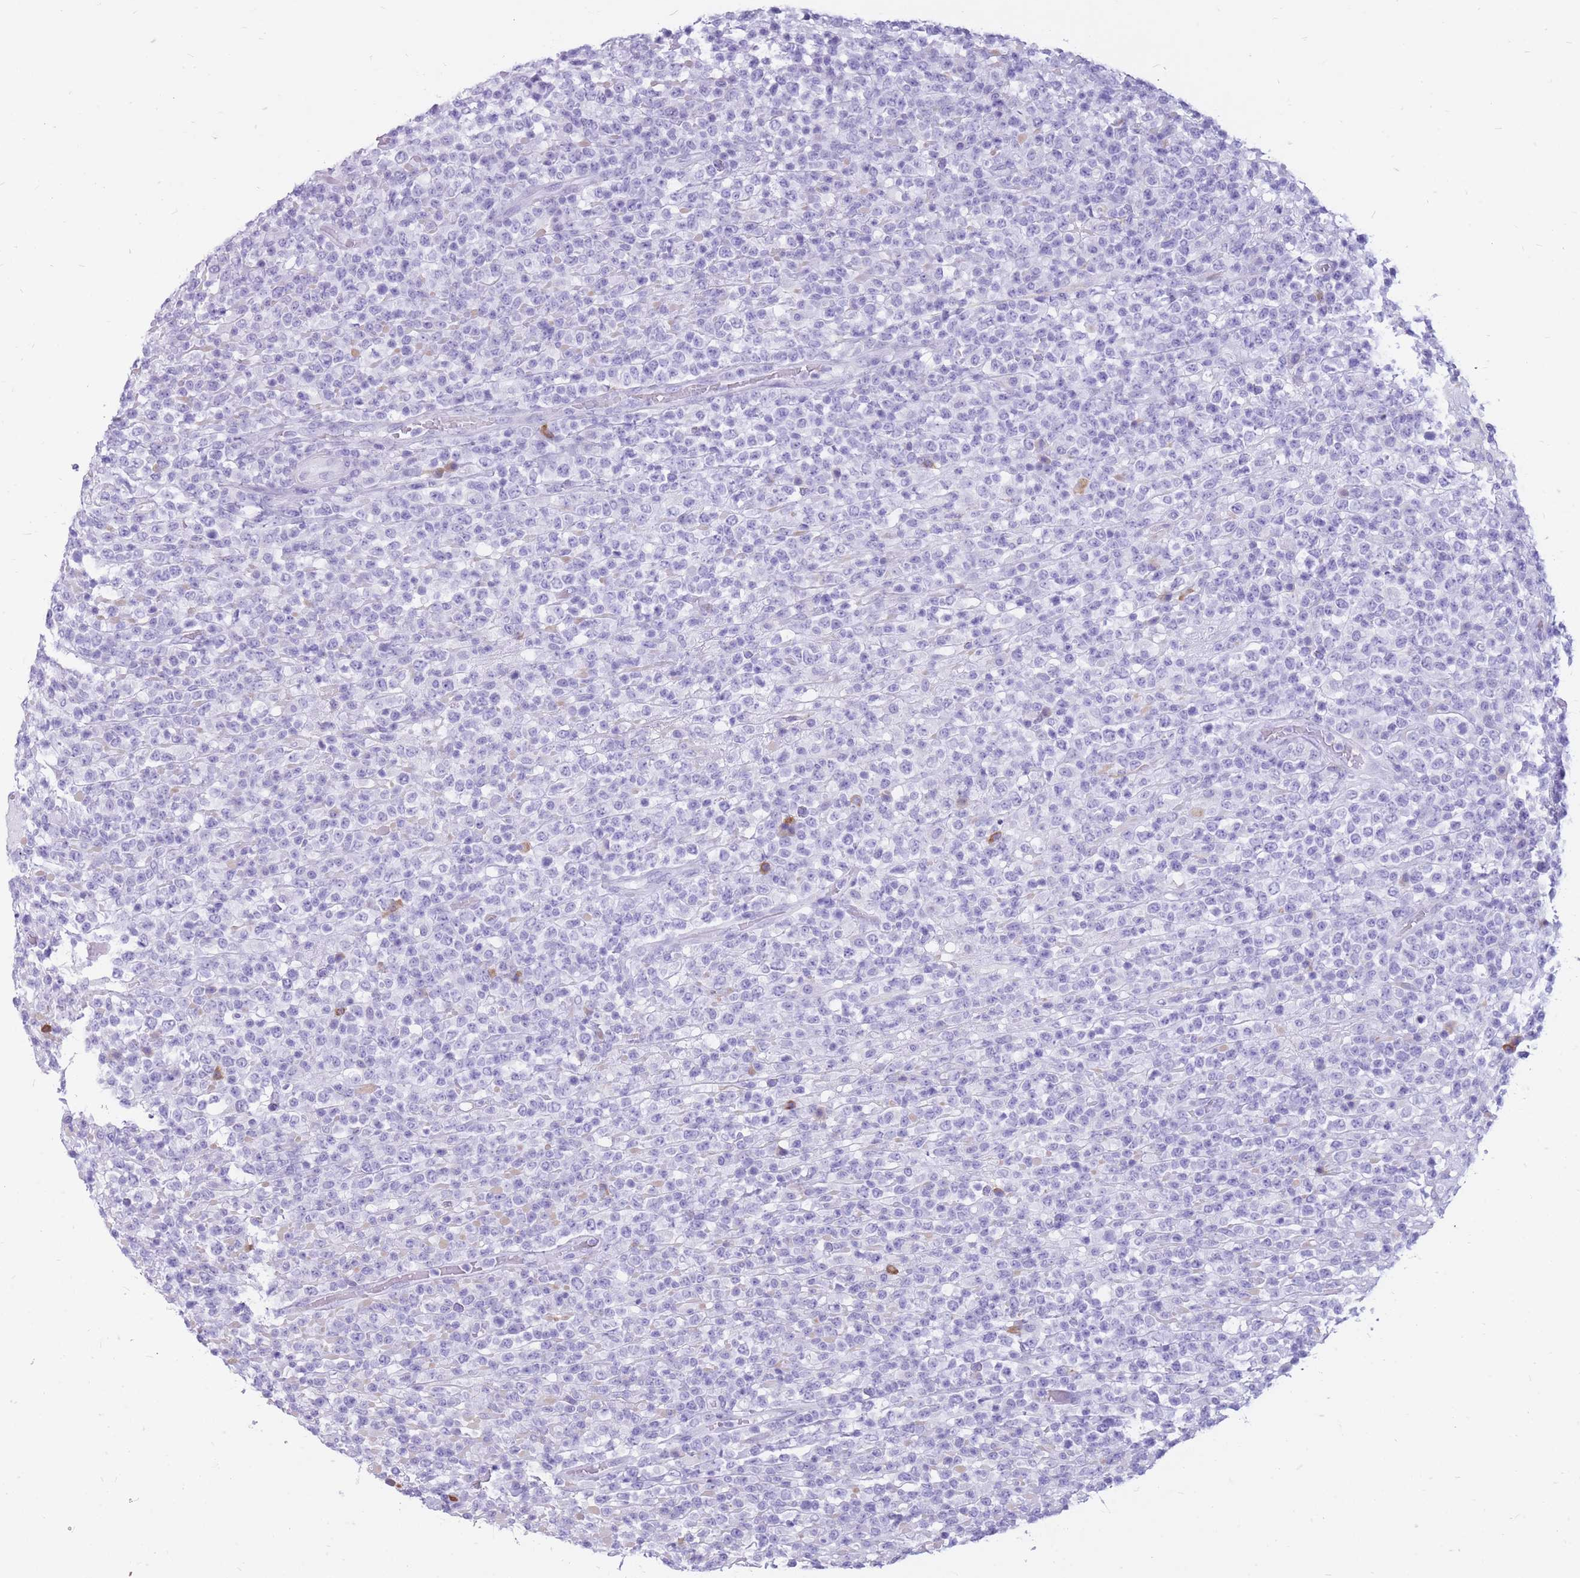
{"staining": {"intensity": "negative", "quantity": "none", "location": "none"}, "tissue": "lymphoma", "cell_type": "Tumor cells", "image_type": "cancer", "snomed": [{"axis": "morphology", "description": "Malignant lymphoma, non-Hodgkin's type, High grade"}, {"axis": "topography", "description": "Colon"}], "caption": "Tumor cells are negative for protein expression in human high-grade malignant lymphoma, non-Hodgkin's type.", "gene": "ZFP37", "patient": {"sex": "female", "age": 53}}